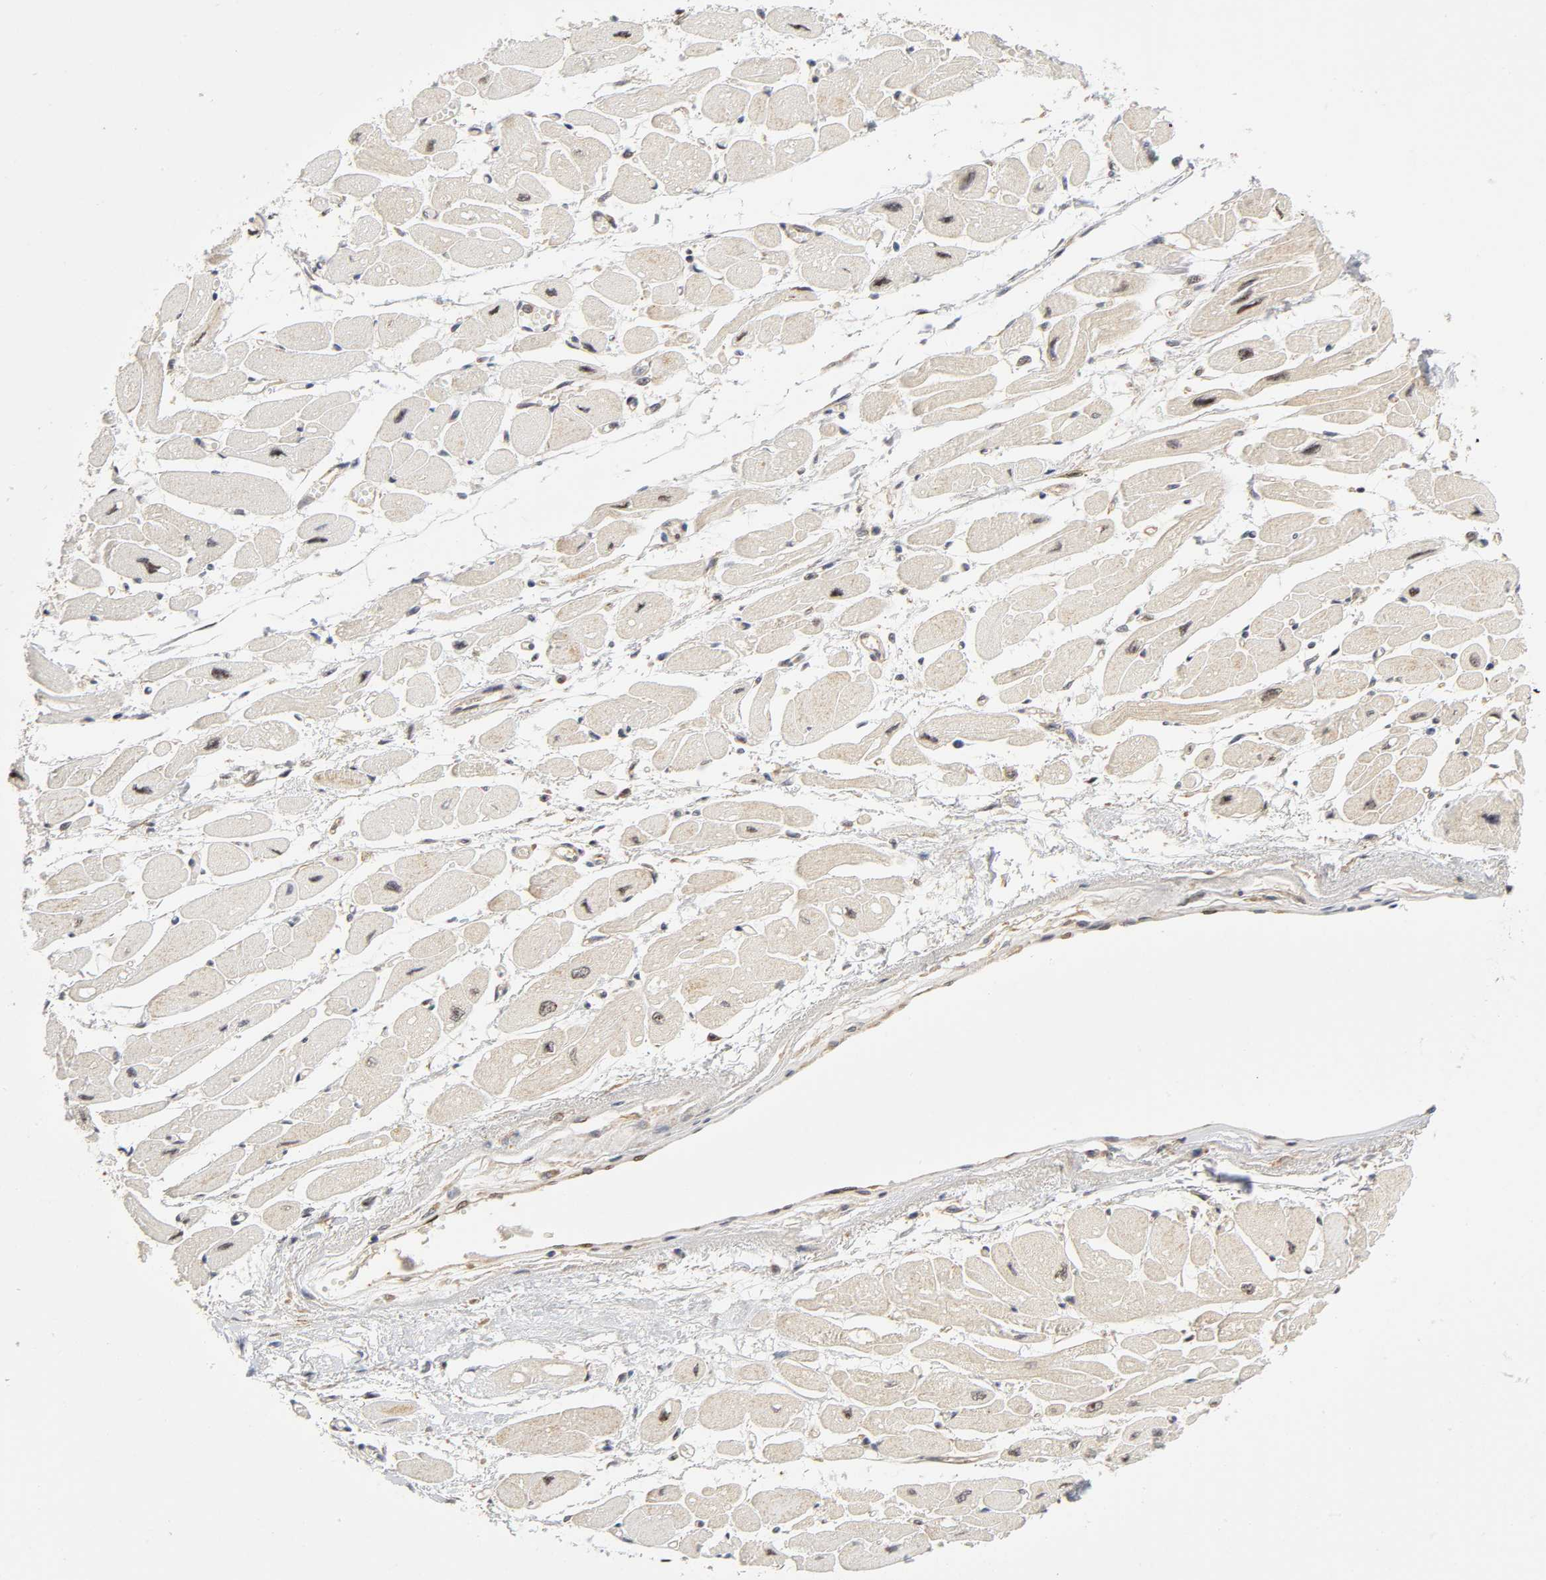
{"staining": {"intensity": "moderate", "quantity": ">75%", "location": "nuclear"}, "tissue": "heart muscle", "cell_type": "Cardiomyocytes", "image_type": "normal", "snomed": [{"axis": "morphology", "description": "Normal tissue, NOS"}, {"axis": "topography", "description": "Heart"}], "caption": "Human heart muscle stained for a protein (brown) exhibits moderate nuclear positive positivity in approximately >75% of cardiomyocytes.", "gene": "PAFAH1B1", "patient": {"sex": "female", "age": 54}}